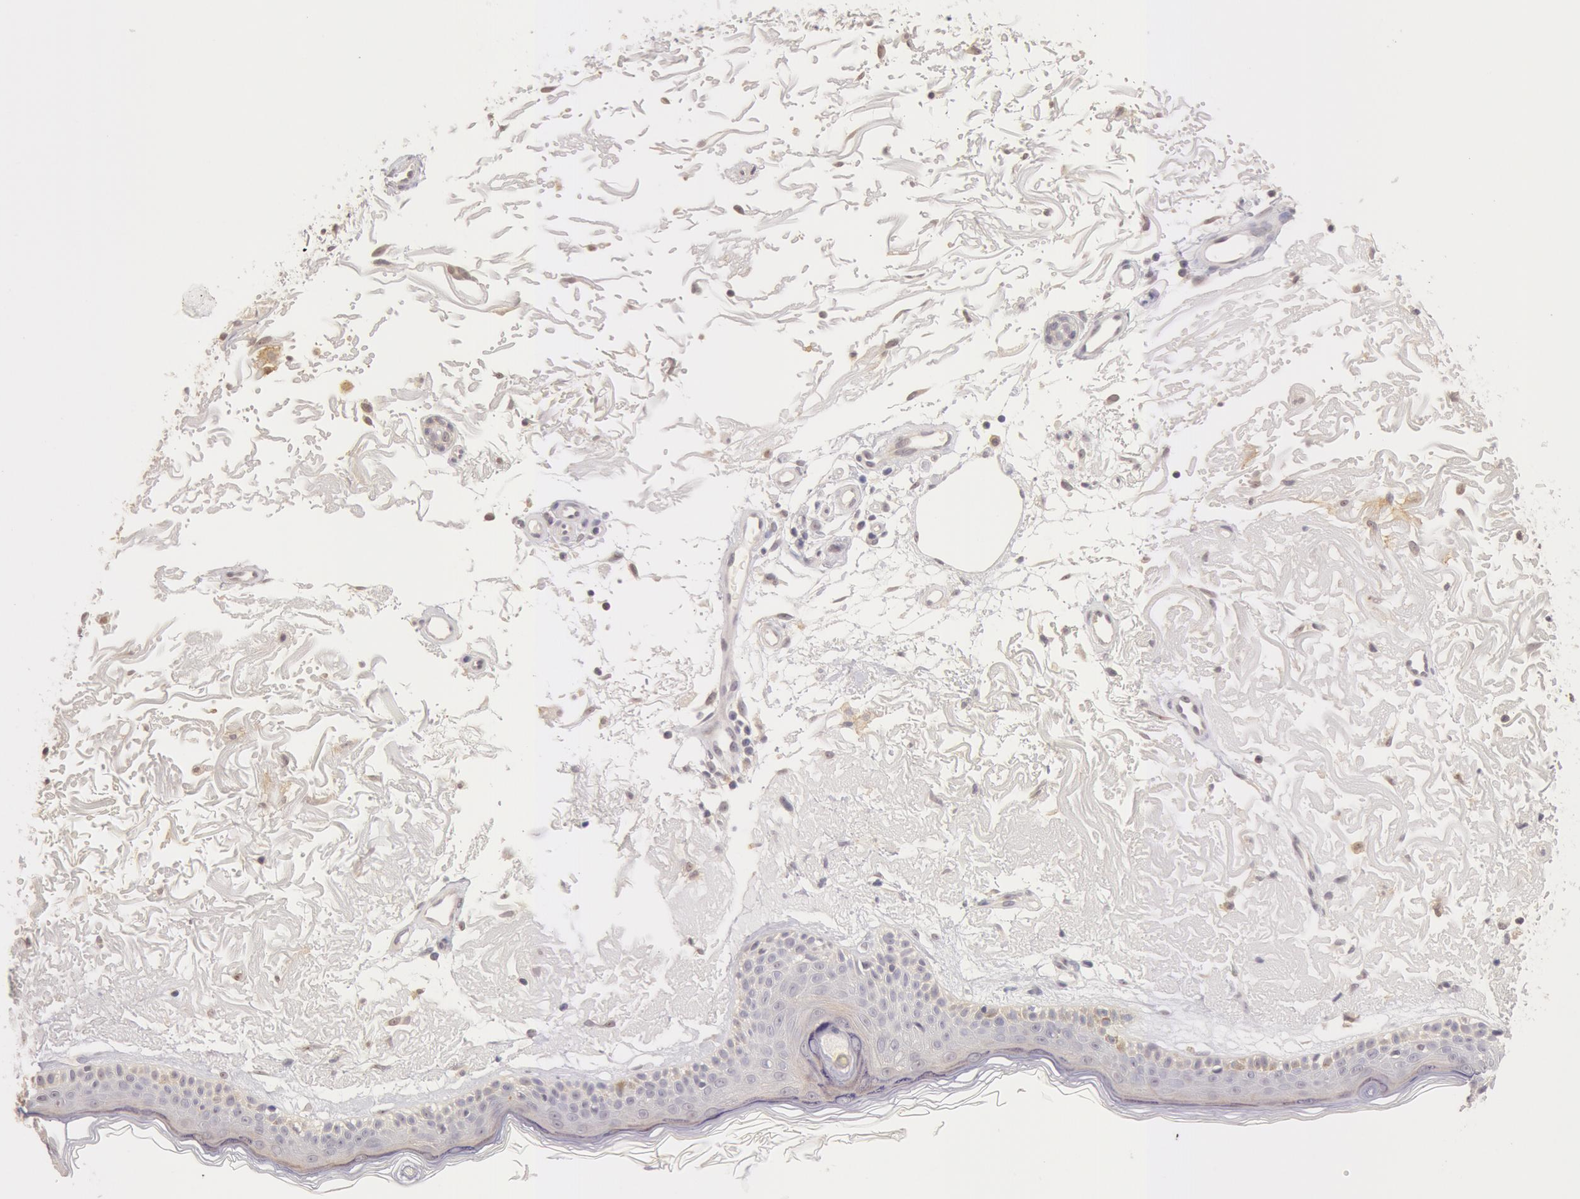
{"staining": {"intensity": "negative", "quantity": "none", "location": "none"}, "tissue": "skin", "cell_type": "Fibroblasts", "image_type": "normal", "snomed": [{"axis": "morphology", "description": "Normal tissue, NOS"}, {"axis": "topography", "description": "Skin"}], "caption": "The immunohistochemistry image has no significant expression in fibroblasts of skin.", "gene": "ZNF597", "patient": {"sex": "female", "age": 90}}